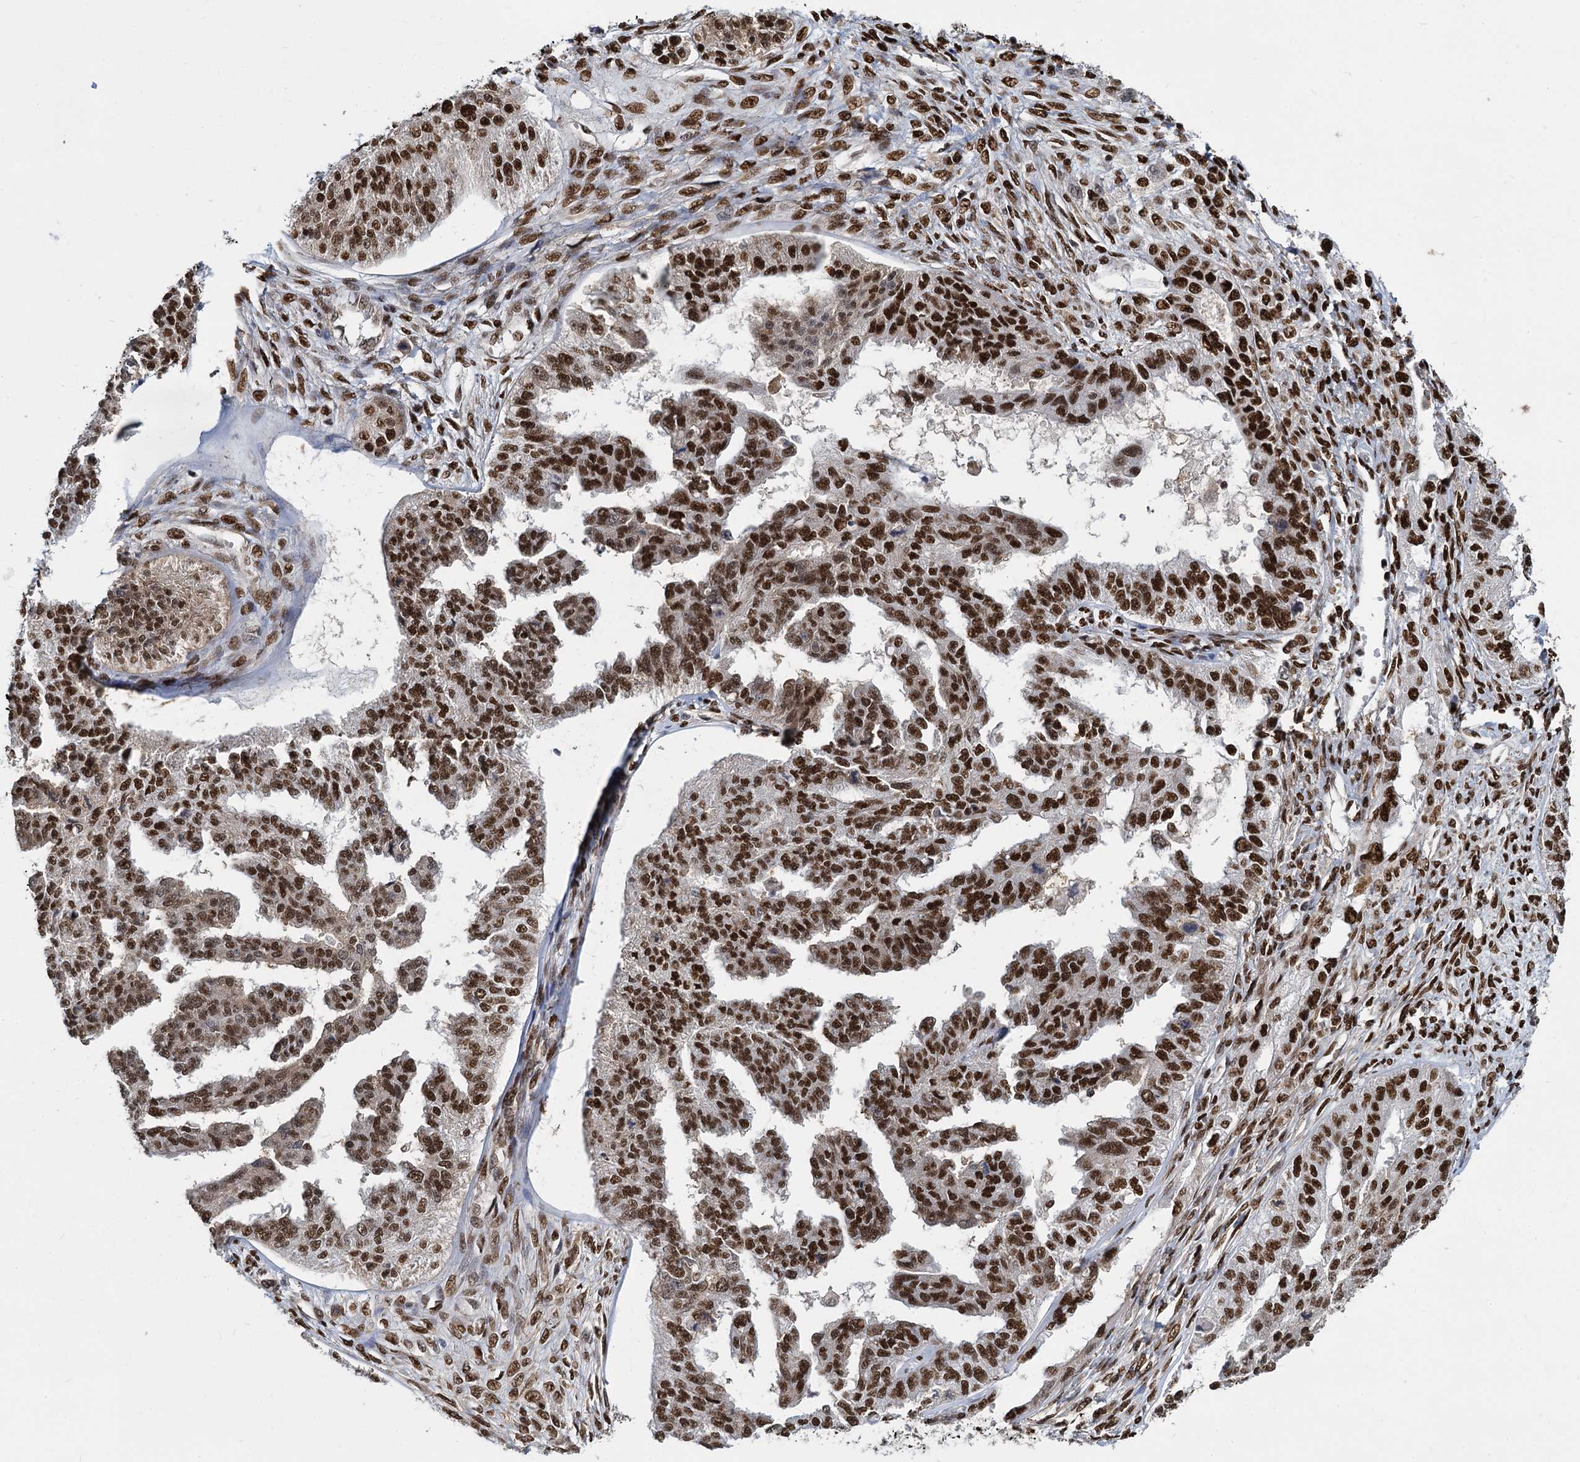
{"staining": {"intensity": "strong", "quantity": ">75%", "location": "nuclear"}, "tissue": "ovarian cancer", "cell_type": "Tumor cells", "image_type": "cancer", "snomed": [{"axis": "morphology", "description": "Cystadenocarcinoma, serous, NOS"}, {"axis": "topography", "description": "Ovary"}], "caption": "Ovarian cancer (serous cystadenocarcinoma) tissue exhibits strong nuclear staining in approximately >75% of tumor cells The protein is shown in brown color, while the nuclei are stained blue.", "gene": "DCPS", "patient": {"sex": "female", "age": 58}}